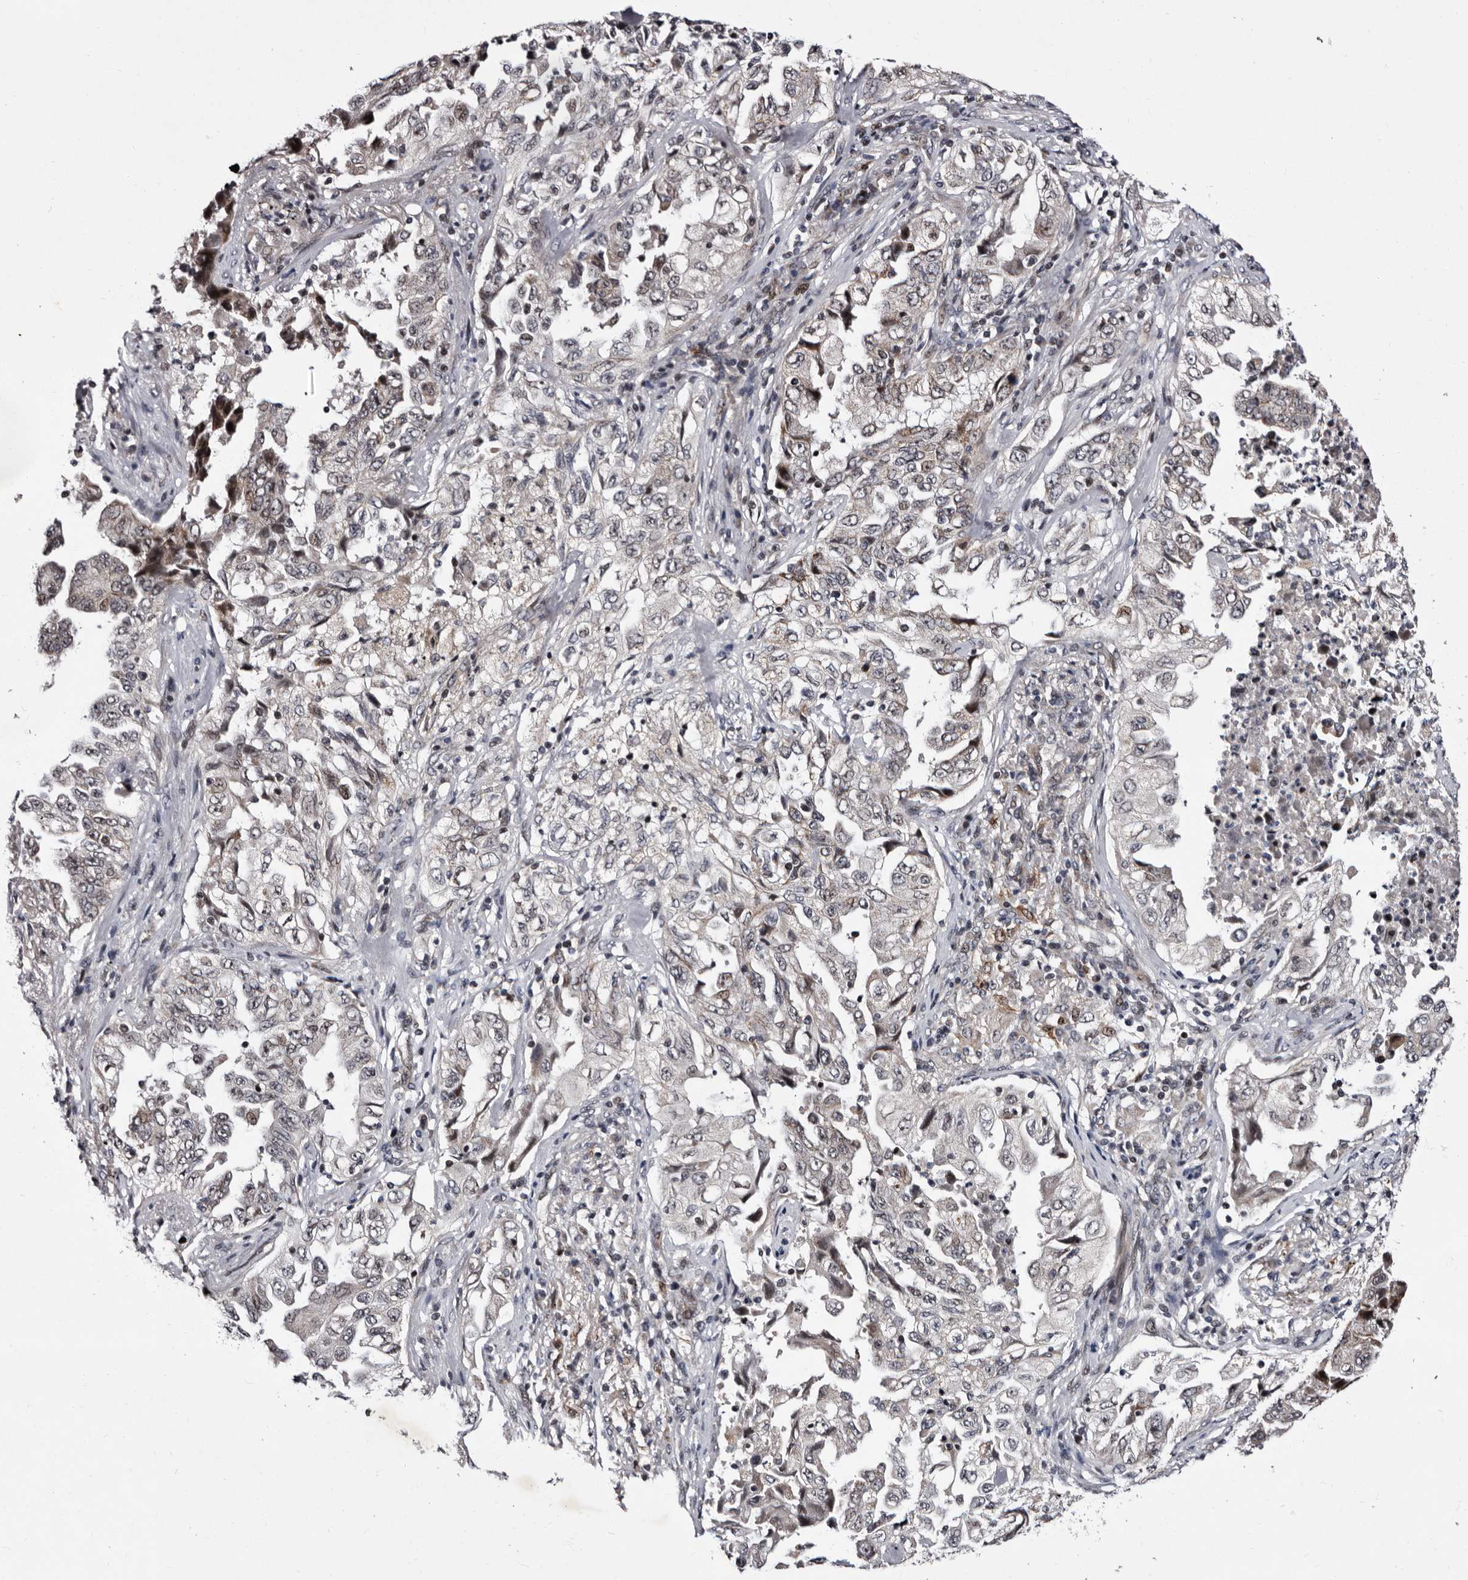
{"staining": {"intensity": "weak", "quantity": "25%-75%", "location": "cytoplasmic/membranous"}, "tissue": "lung cancer", "cell_type": "Tumor cells", "image_type": "cancer", "snomed": [{"axis": "morphology", "description": "Adenocarcinoma, NOS"}, {"axis": "topography", "description": "Lung"}], "caption": "Tumor cells reveal low levels of weak cytoplasmic/membranous positivity in about 25%-75% of cells in lung adenocarcinoma.", "gene": "TNKS", "patient": {"sex": "female", "age": 51}}